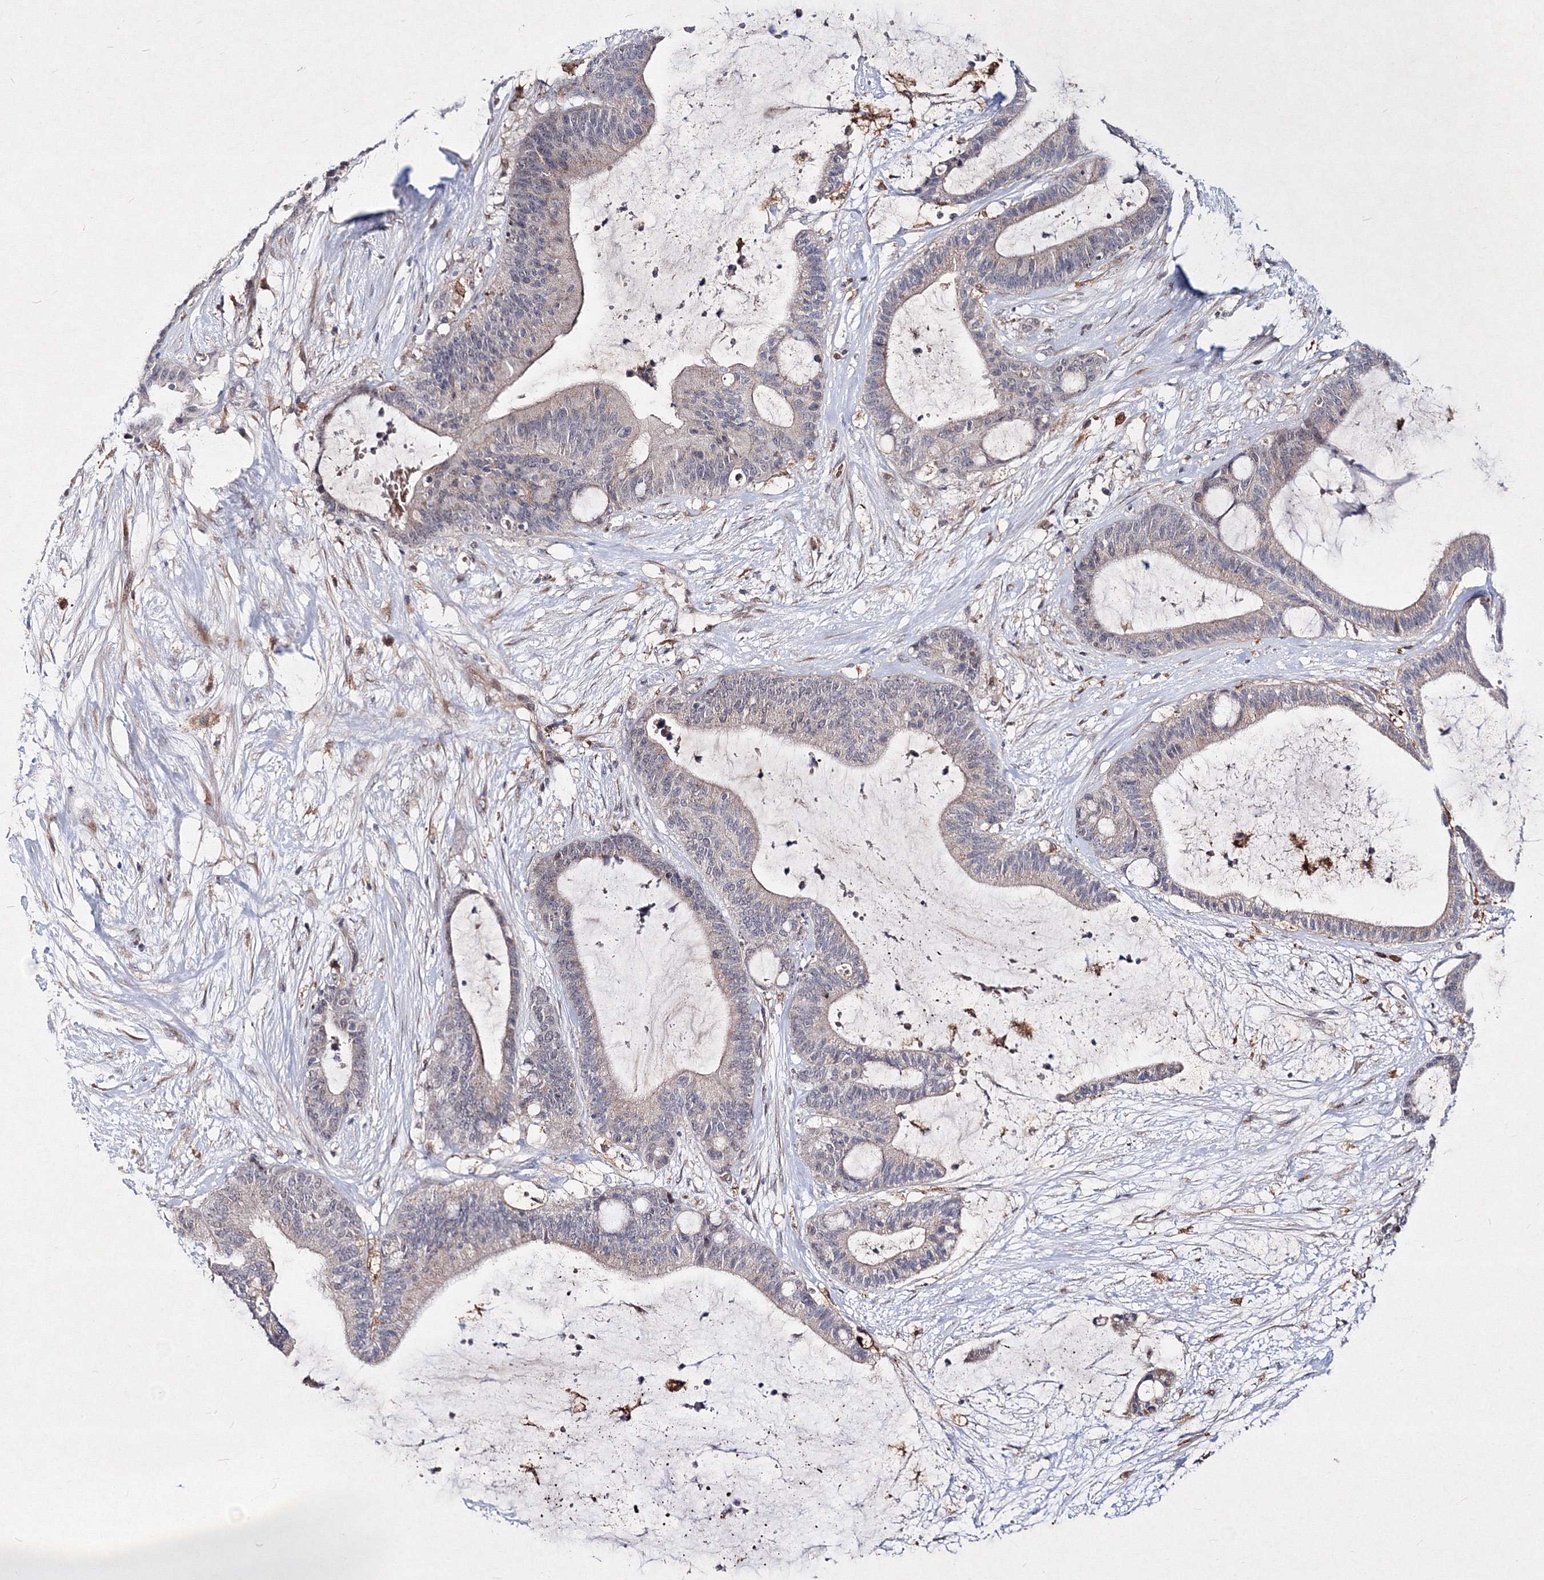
{"staining": {"intensity": "weak", "quantity": "<25%", "location": "cytoplasmic/membranous"}, "tissue": "liver cancer", "cell_type": "Tumor cells", "image_type": "cancer", "snomed": [{"axis": "morphology", "description": "Cholangiocarcinoma"}, {"axis": "topography", "description": "Liver"}], "caption": "This is a image of immunohistochemistry staining of cholangiocarcinoma (liver), which shows no staining in tumor cells.", "gene": "C11orf52", "patient": {"sex": "female", "age": 73}}